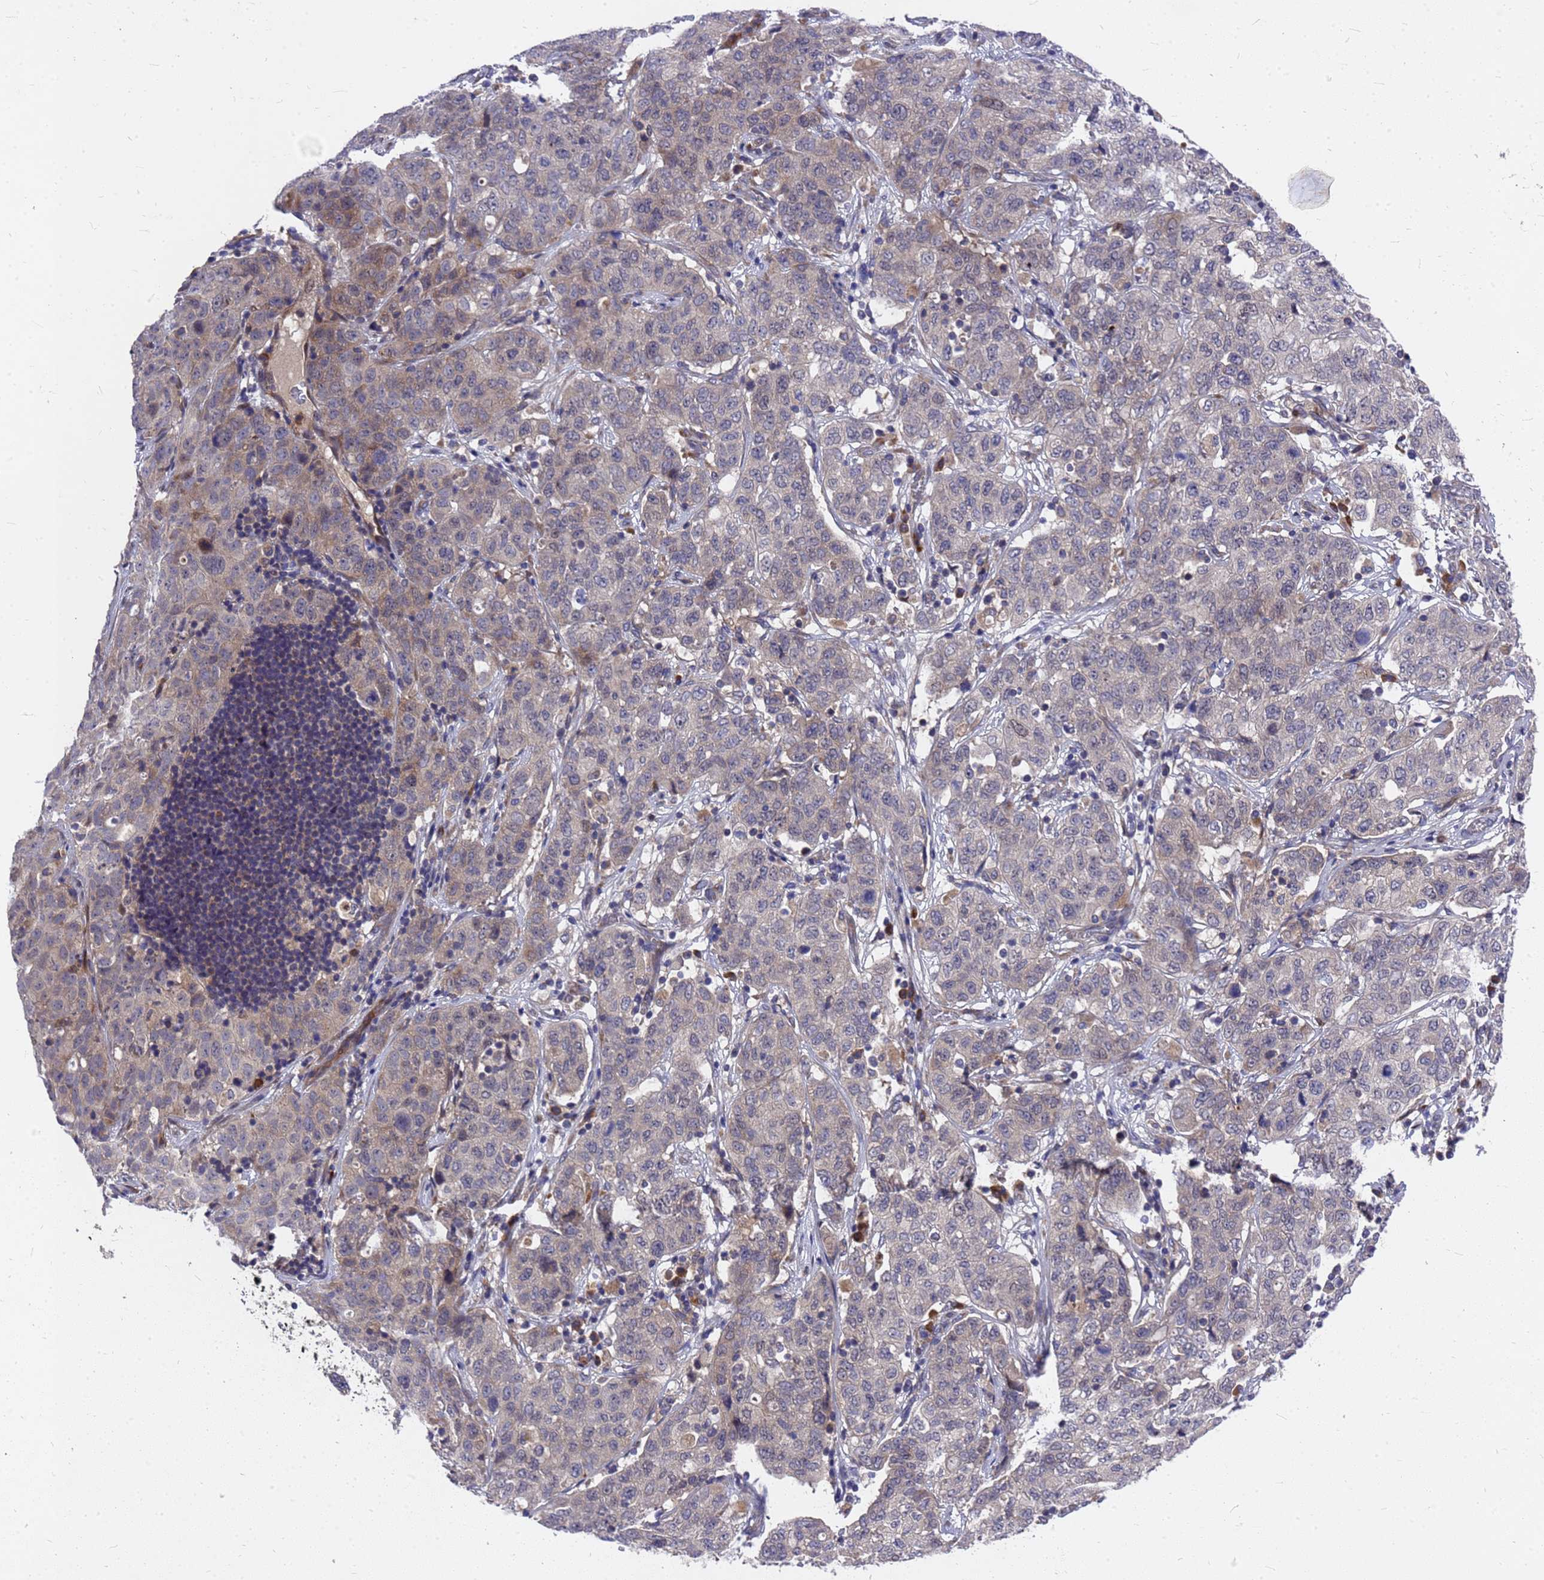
{"staining": {"intensity": "weak", "quantity": "<25%", "location": "cytoplasmic/membranous"}, "tissue": "stomach cancer", "cell_type": "Tumor cells", "image_type": "cancer", "snomed": [{"axis": "morphology", "description": "Normal tissue, NOS"}, {"axis": "morphology", "description": "Adenocarcinoma, NOS"}, {"axis": "topography", "description": "Lymph node"}, {"axis": "topography", "description": "Stomach"}], "caption": "Tumor cells are negative for protein expression in human stomach adenocarcinoma. (DAB (3,3'-diaminobenzidine) IHC, high magnification).", "gene": "ZNF717", "patient": {"sex": "male", "age": 48}}